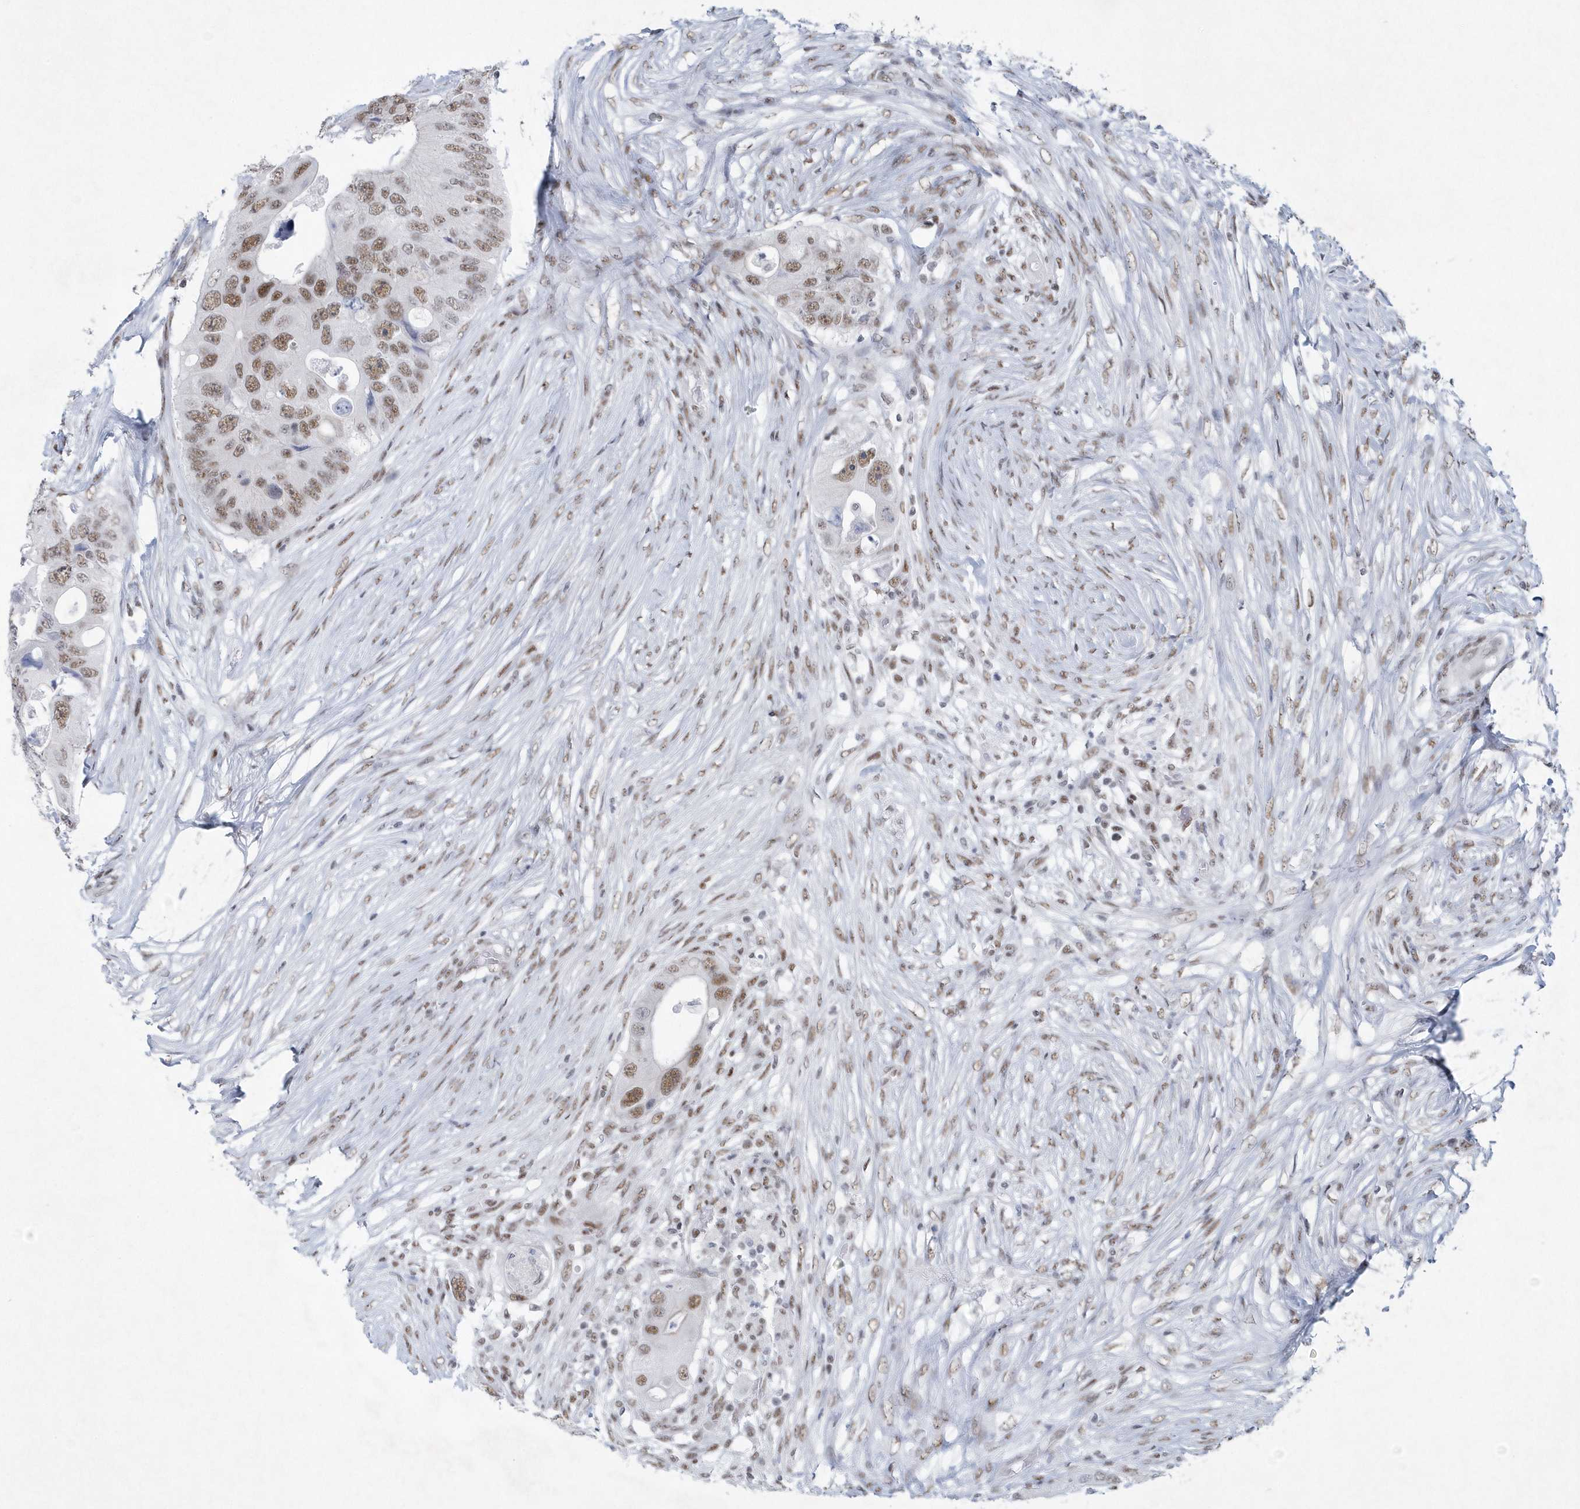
{"staining": {"intensity": "moderate", "quantity": ">75%", "location": "nuclear"}, "tissue": "colorectal cancer", "cell_type": "Tumor cells", "image_type": "cancer", "snomed": [{"axis": "morphology", "description": "Adenocarcinoma, NOS"}, {"axis": "topography", "description": "Colon"}], "caption": "The histopathology image reveals immunohistochemical staining of colorectal cancer. There is moderate nuclear staining is present in approximately >75% of tumor cells. Using DAB (3,3'-diaminobenzidine) (brown) and hematoxylin (blue) stains, captured at high magnification using brightfield microscopy.", "gene": "DCLRE1A", "patient": {"sex": "male", "age": 71}}